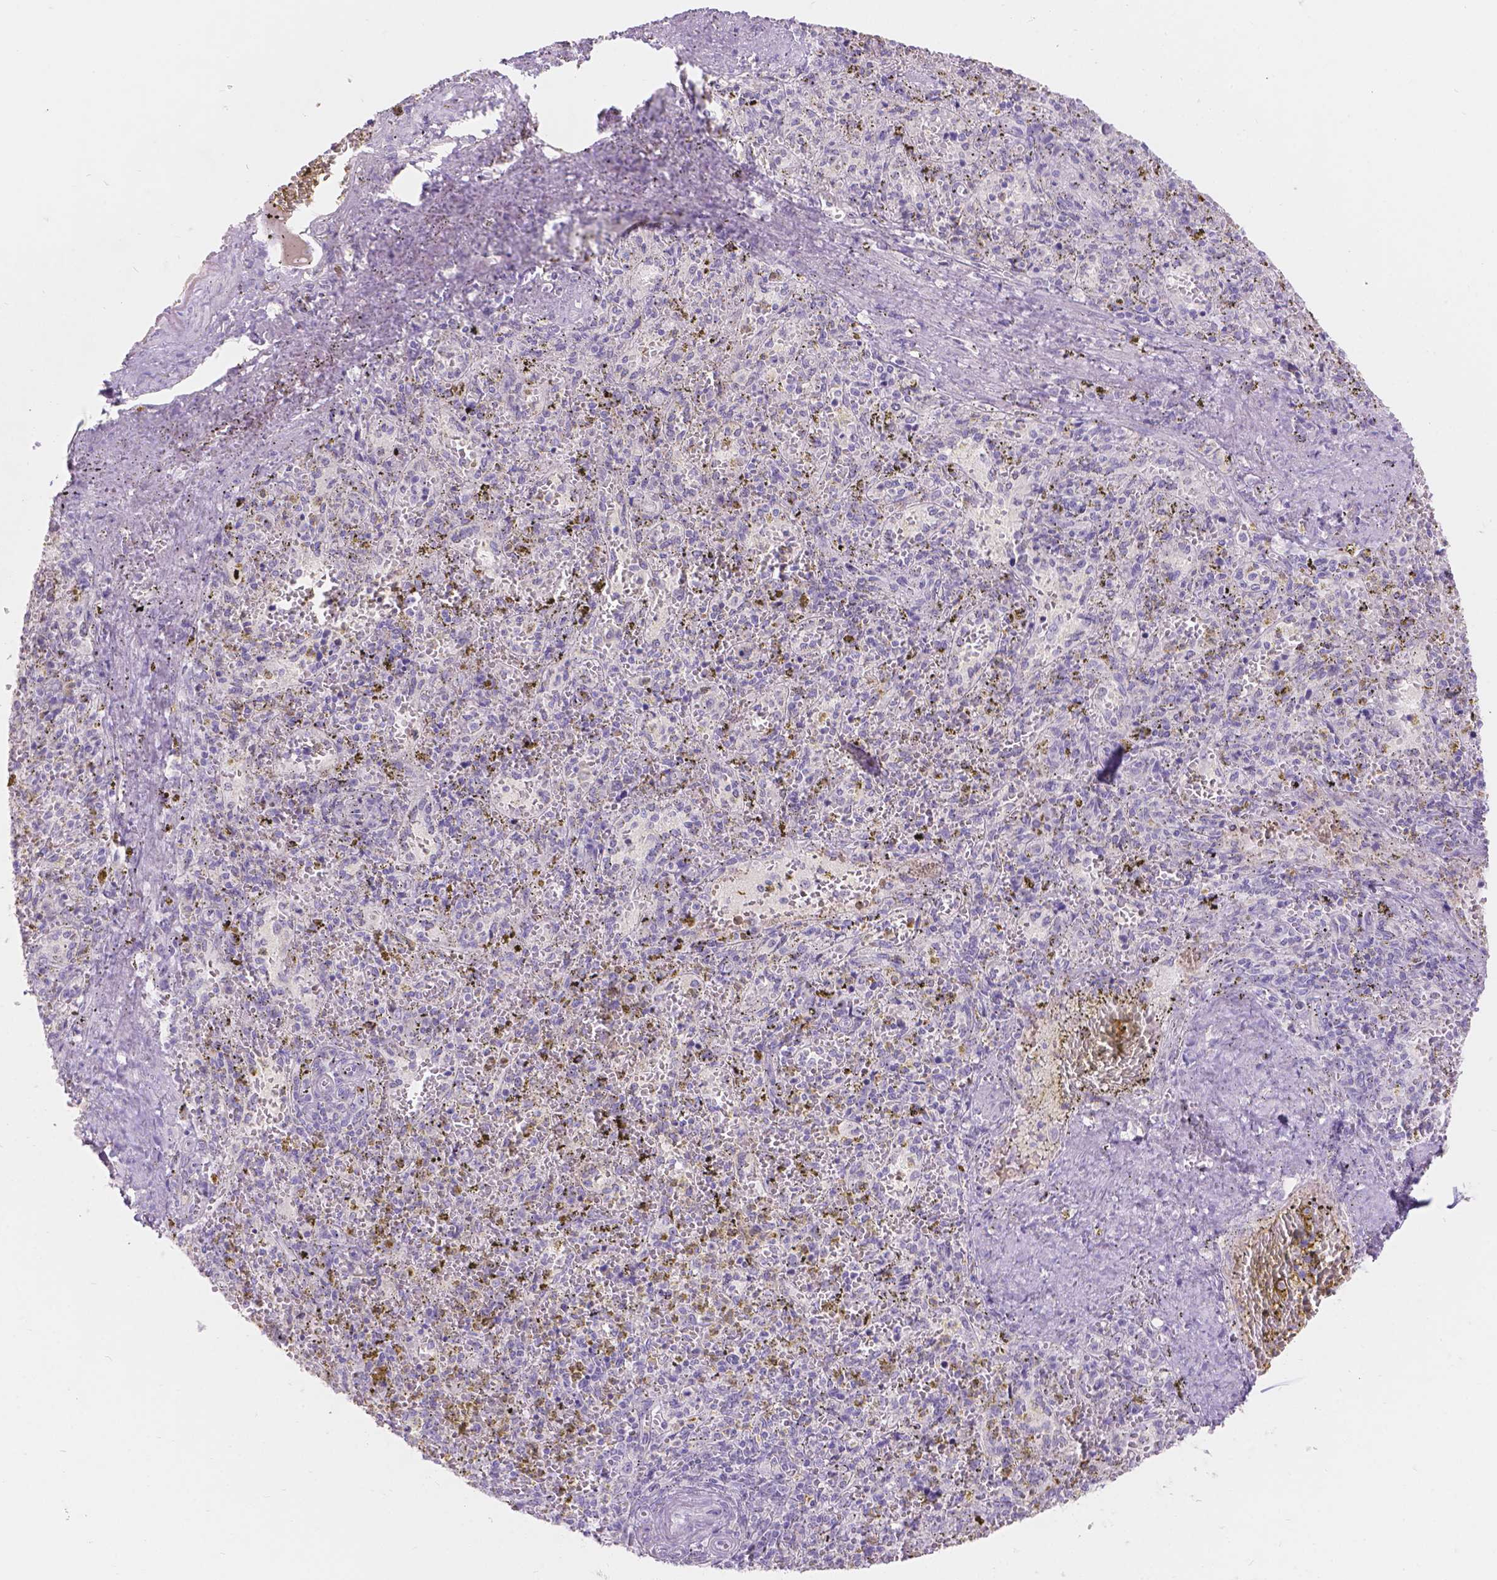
{"staining": {"intensity": "negative", "quantity": "none", "location": "none"}, "tissue": "spleen", "cell_type": "Cells in red pulp", "image_type": "normal", "snomed": [{"axis": "morphology", "description": "Normal tissue, NOS"}, {"axis": "topography", "description": "Spleen"}], "caption": "The micrograph reveals no staining of cells in red pulp in normal spleen. (Immunohistochemistry, brightfield microscopy, high magnification).", "gene": "HTN3", "patient": {"sex": "female", "age": 50}}